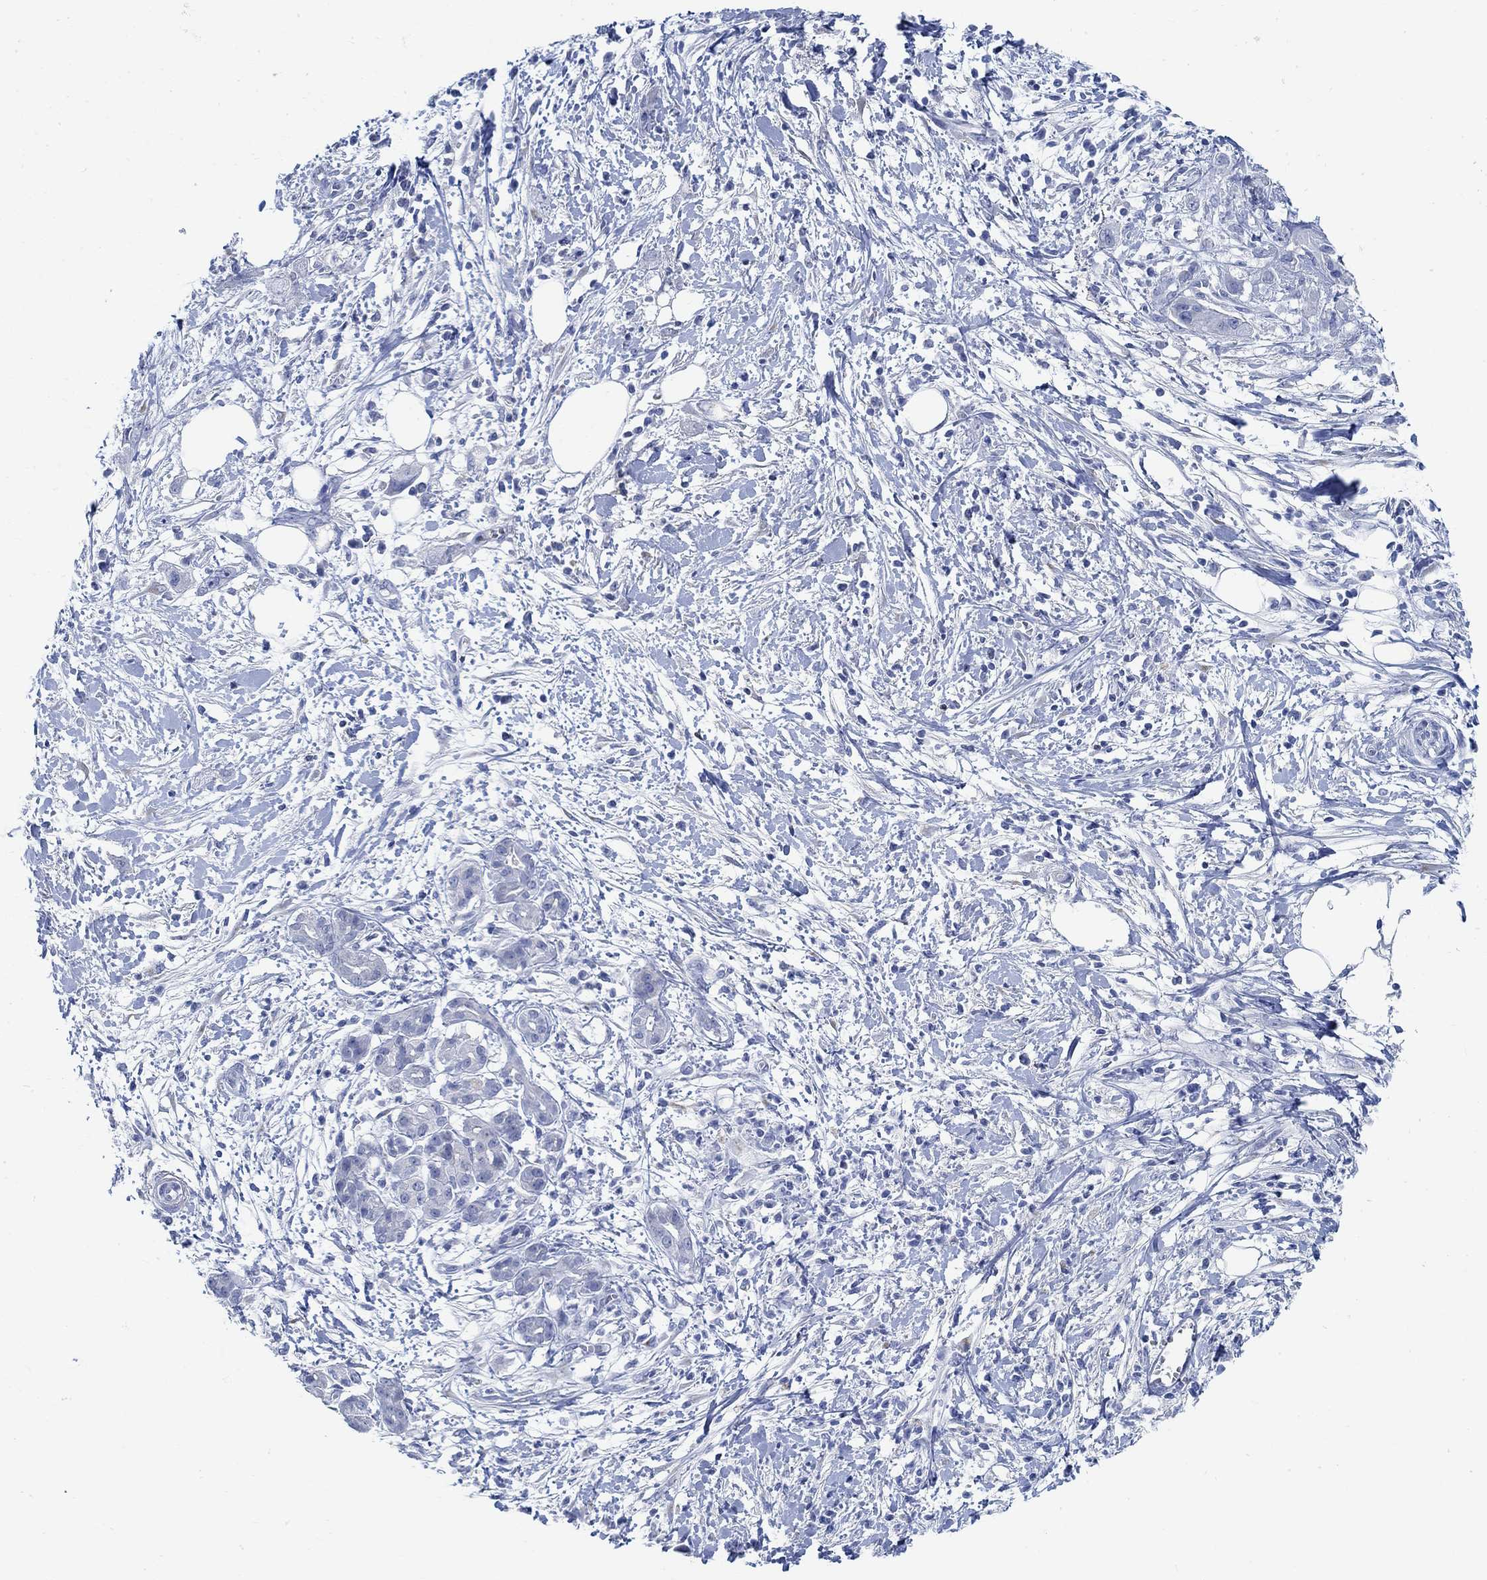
{"staining": {"intensity": "negative", "quantity": "none", "location": "none"}, "tissue": "pancreatic cancer", "cell_type": "Tumor cells", "image_type": "cancer", "snomed": [{"axis": "morphology", "description": "Adenocarcinoma, NOS"}, {"axis": "topography", "description": "Pancreas"}], "caption": "A photomicrograph of human adenocarcinoma (pancreatic) is negative for staining in tumor cells.", "gene": "RBM20", "patient": {"sex": "male", "age": 72}}